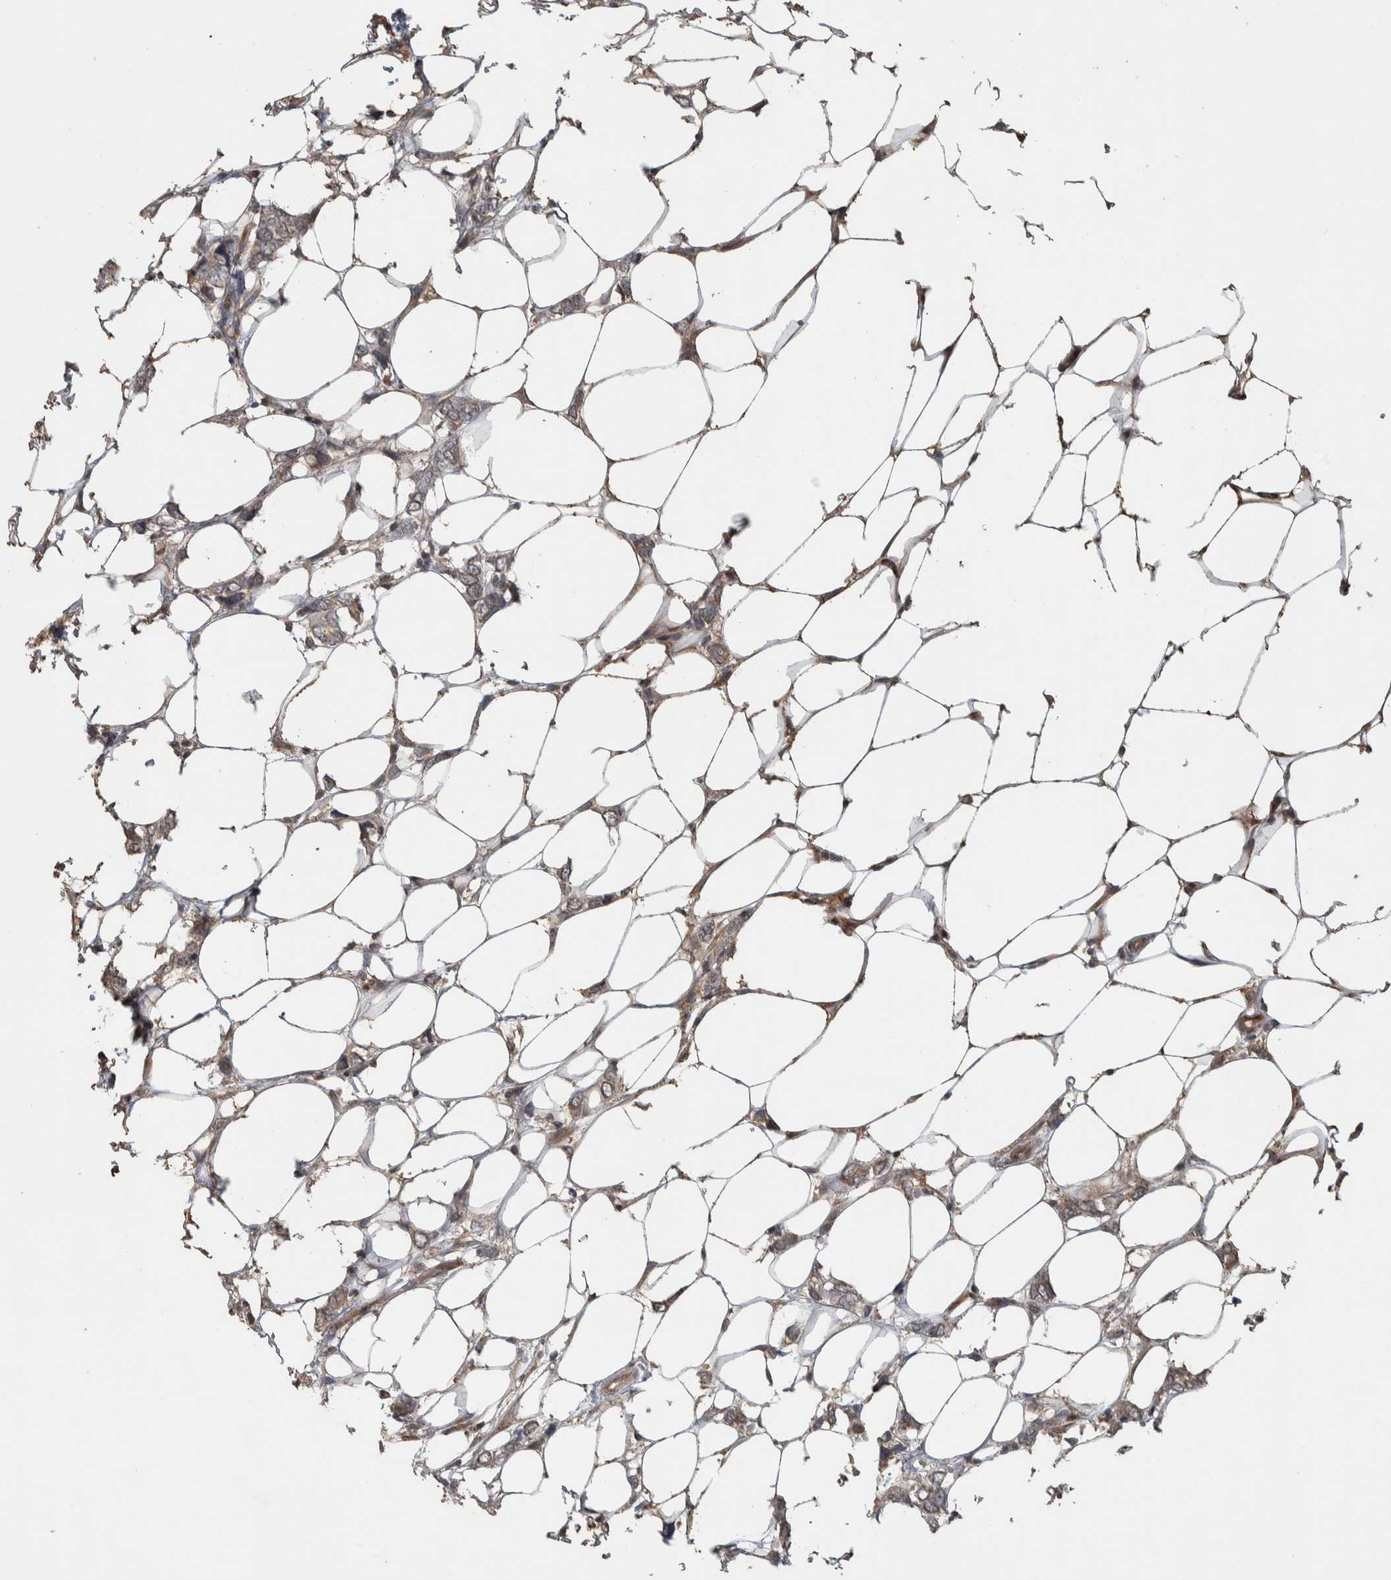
{"staining": {"intensity": "weak", "quantity": "25%-75%", "location": "cytoplasmic/membranous"}, "tissue": "breast cancer", "cell_type": "Tumor cells", "image_type": "cancer", "snomed": [{"axis": "morphology", "description": "Normal tissue, NOS"}, {"axis": "morphology", "description": "Lobular carcinoma"}, {"axis": "topography", "description": "Breast"}], "caption": "Protein staining demonstrates weak cytoplasmic/membranous expression in approximately 25%-75% of tumor cells in breast cancer (lobular carcinoma).", "gene": "ERAL1", "patient": {"sex": "female", "age": 47}}